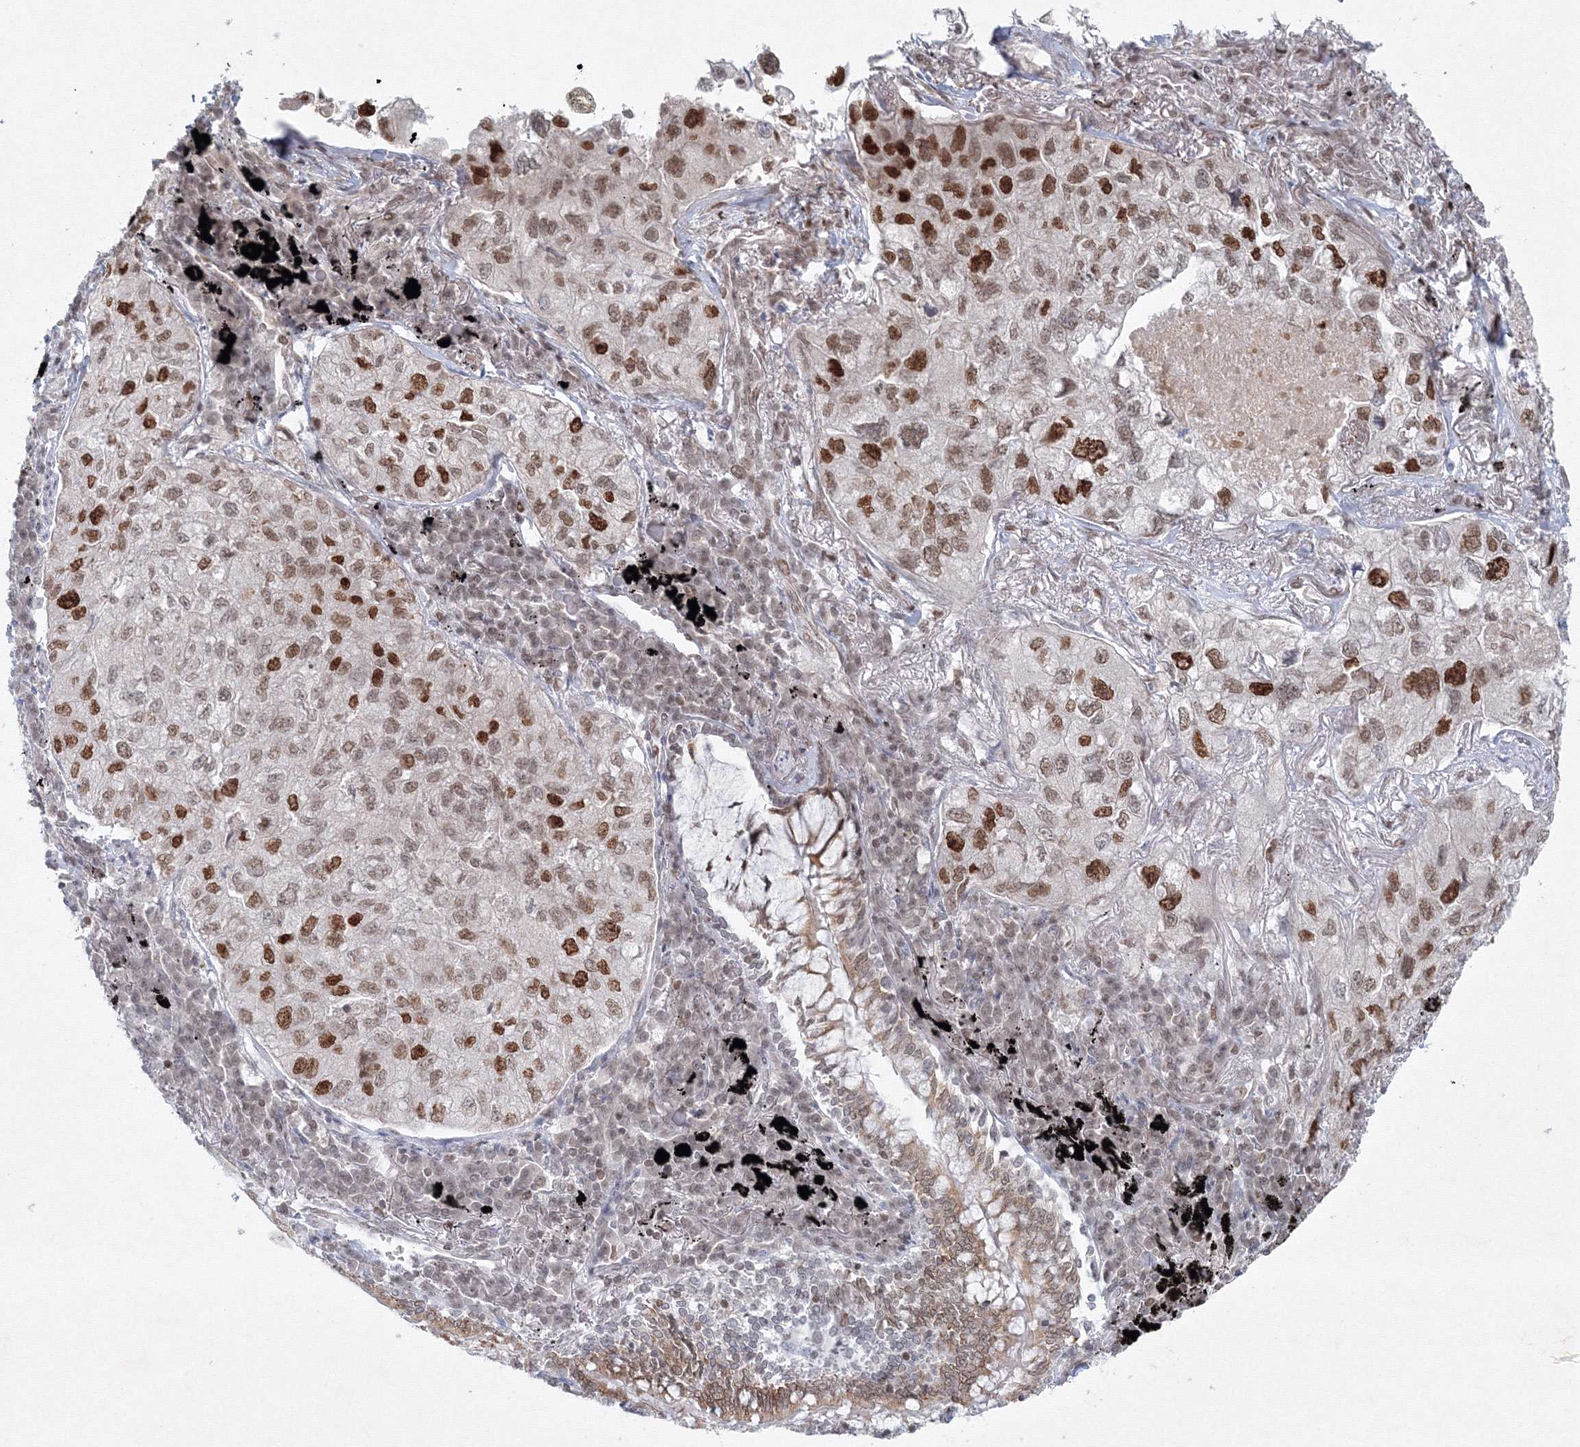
{"staining": {"intensity": "strong", "quantity": "25%-75%", "location": "nuclear"}, "tissue": "lung cancer", "cell_type": "Tumor cells", "image_type": "cancer", "snomed": [{"axis": "morphology", "description": "Adenocarcinoma, NOS"}, {"axis": "topography", "description": "Lung"}], "caption": "Tumor cells reveal high levels of strong nuclear expression in about 25%-75% of cells in lung cancer.", "gene": "KIF4A", "patient": {"sex": "male", "age": 65}}